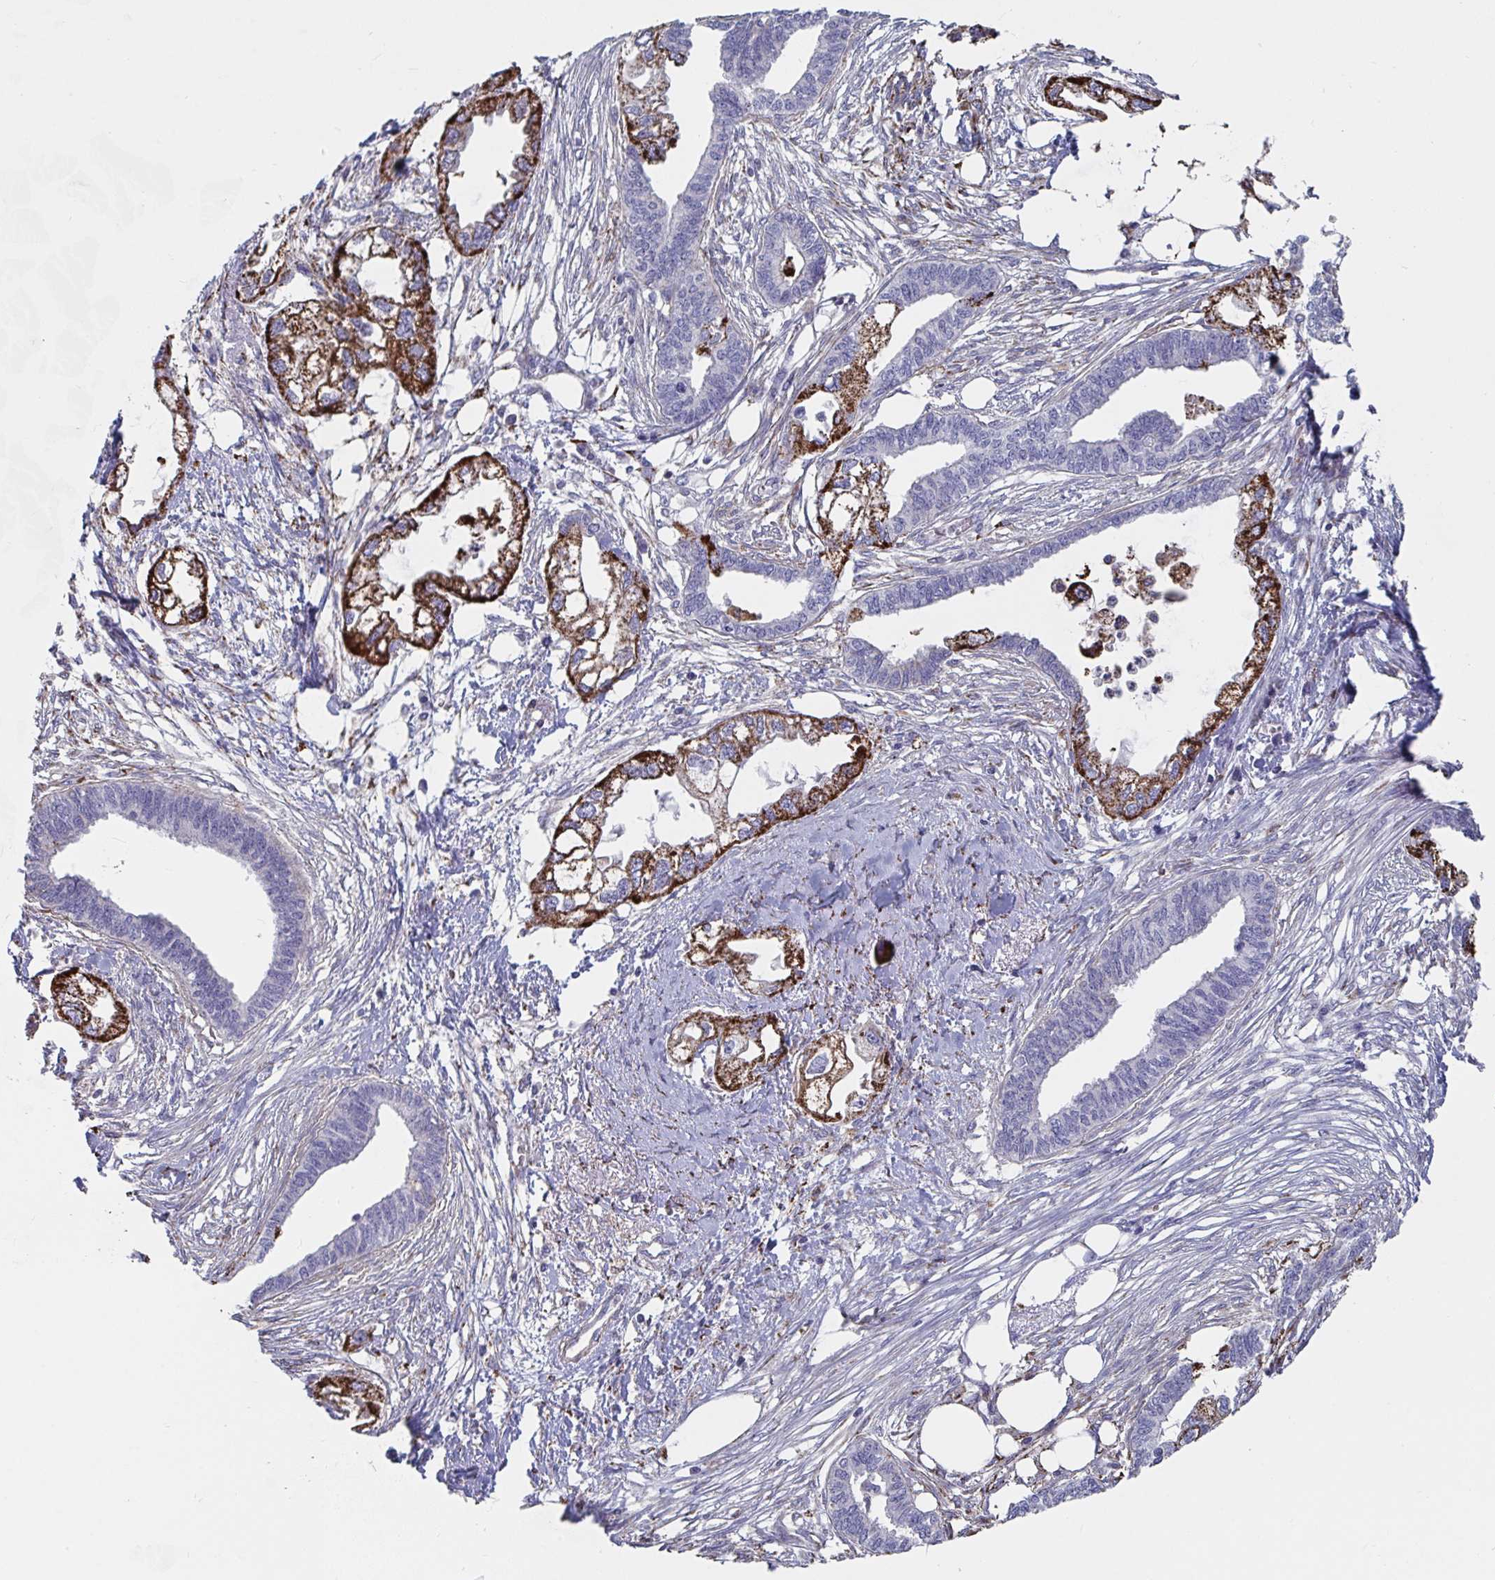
{"staining": {"intensity": "strong", "quantity": "25%-75%", "location": "cytoplasmic/membranous"}, "tissue": "endometrial cancer", "cell_type": "Tumor cells", "image_type": "cancer", "snomed": [{"axis": "morphology", "description": "Adenocarcinoma, NOS"}, {"axis": "morphology", "description": "Adenocarcinoma, metastatic, NOS"}, {"axis": "topography", "description": "Adipose tissue"}, {"axis": "topography", "description": "Endometrium"}], "caption": "Strong cytoplasmic/membranous expression for a protein is identified in about 25%-75% of tumor cells of endometrial metastatic adenocarcinoma using IHC.", "gene": "FAM156B", "patient": {"sex": "female", "age": 67}}